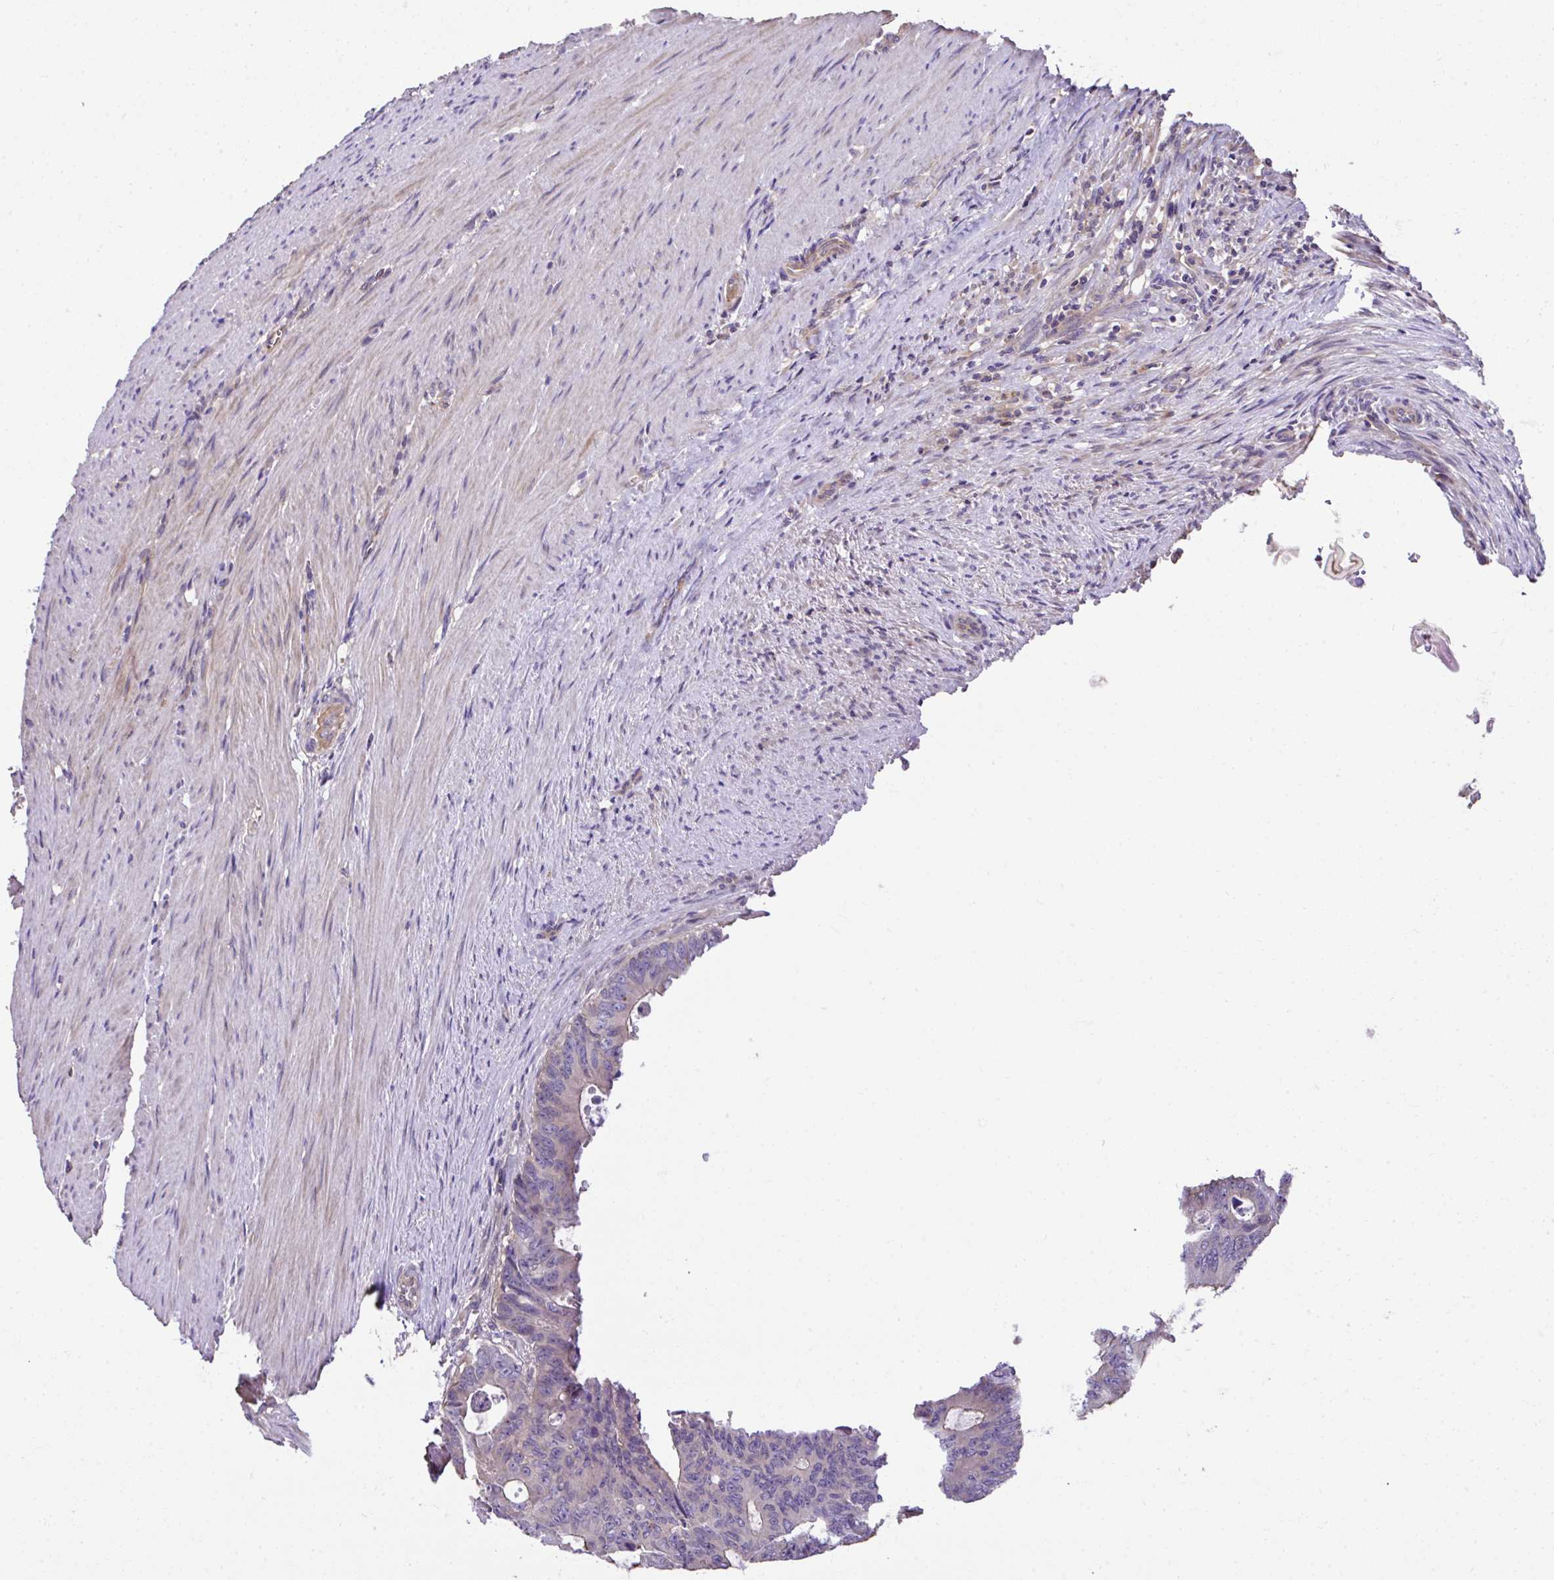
{"staining": {"intensity": "negative", "quantity": "none", "location": "none"}, "tissue": "colorectal cancer", "cell_type": "Tumor cells", "image_type": "cancer", "snomed": [{"axis": "morphology", "description": "Adenocarcinoma, NOS"}, {"axis": "topography", "description": "Colon"}], "caption": "A histopathology image of human adenocarcinoma (colorectal) is negative for staining in tumor cells.", "gene": "CCDC85C", "patient": {"sex": "male", "age": 62}}